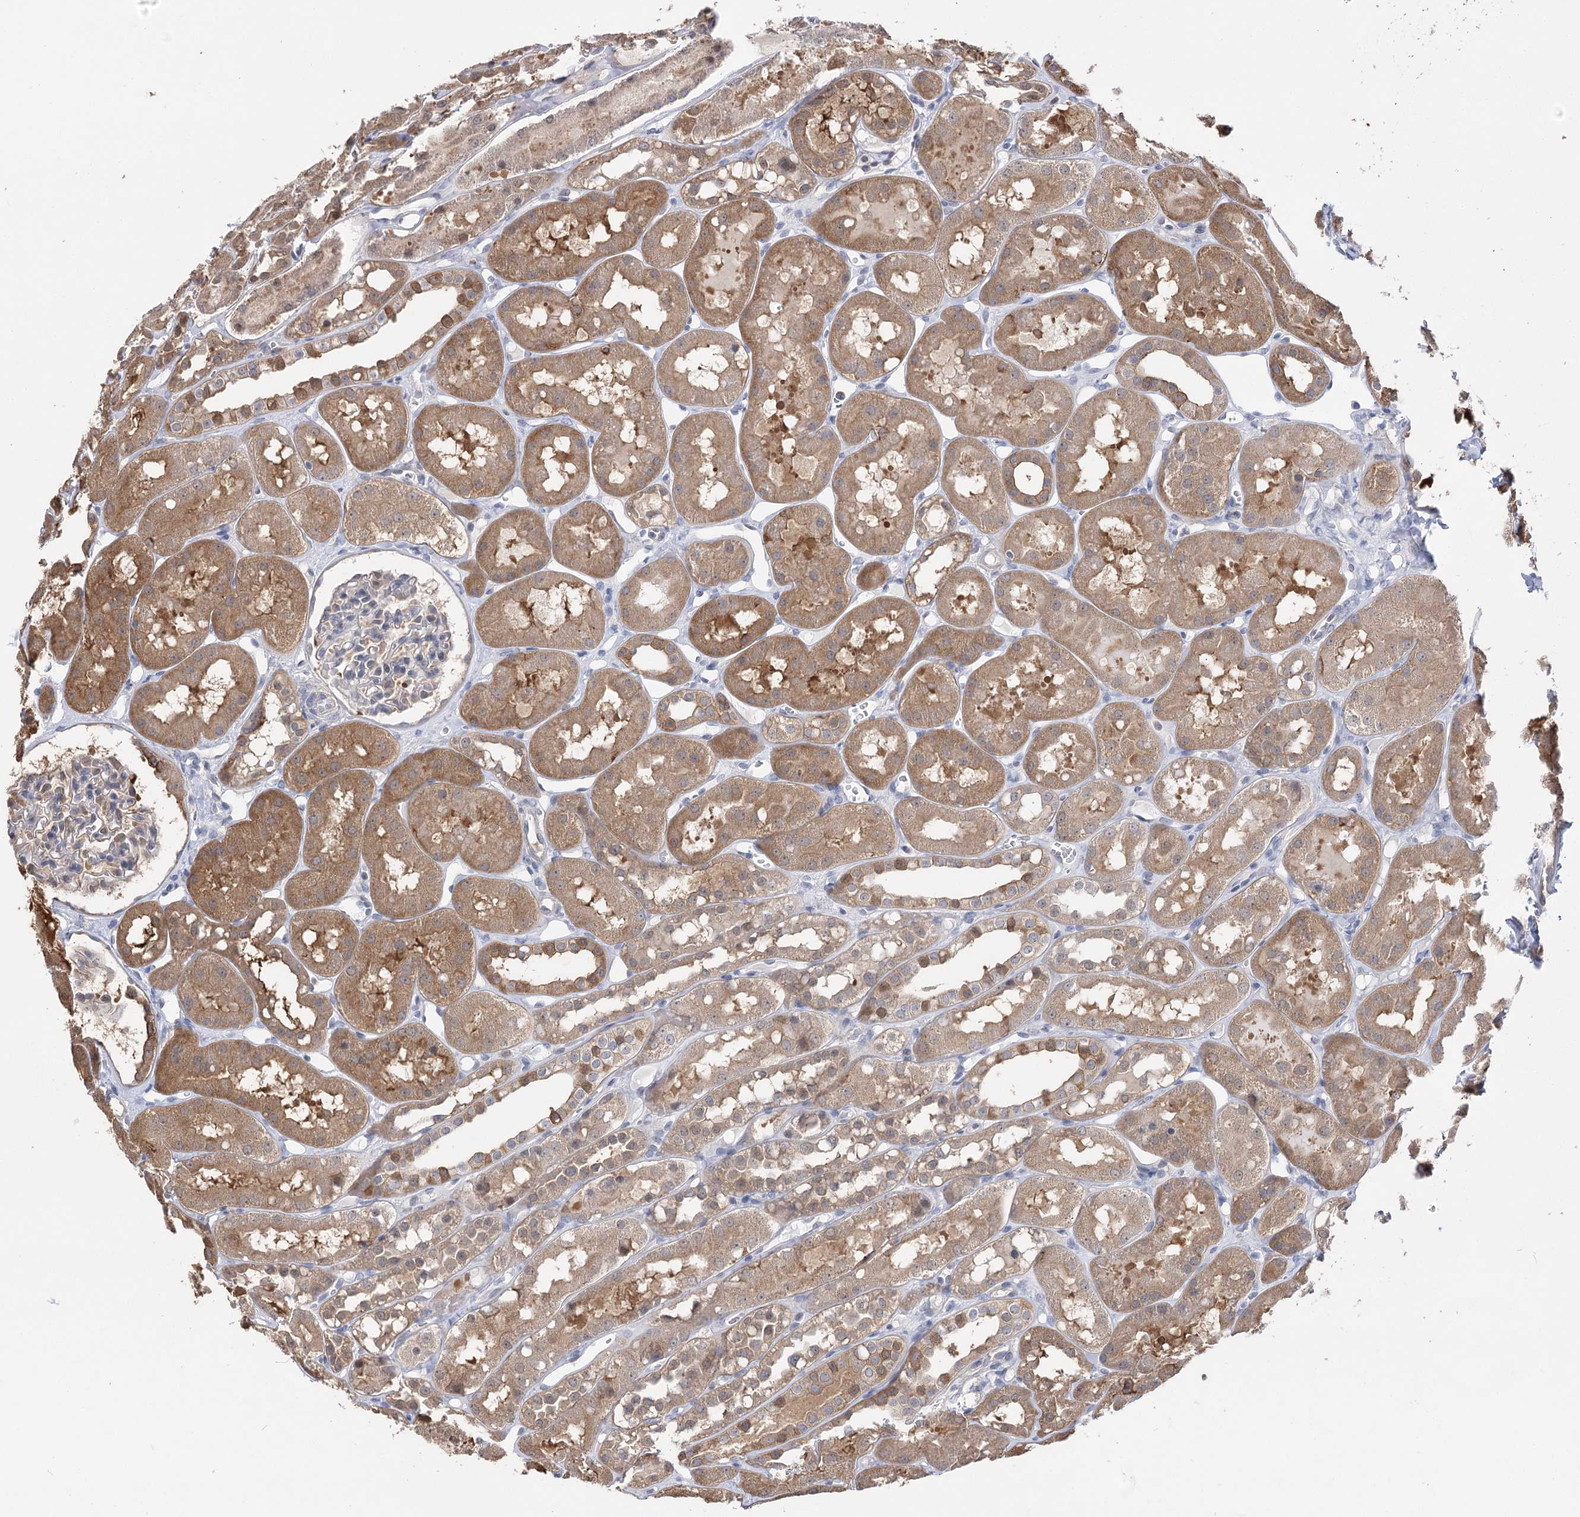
{"staining": {"intensity": "negative", "quantity": "none", "location": "none"}, "tissue": "kidney", "cell_type": "Cells in glomeruli", "image_type": "normal", "snomed": [{"axis": "morphology", "description": "Normal tissue, NOS"}, {"axis": "topography", "description": "Kidney"}], "caption": "The histopathology image displays no significant expression in cells in glomeruli of kidney. The staining is performed using DAB (3,3'-diaminobenzidine) brown chromogen with nuclei counter-stained in using hematoxylin.", "gene": "UGP2", "patient": {"sex": "male", "age": 16}}